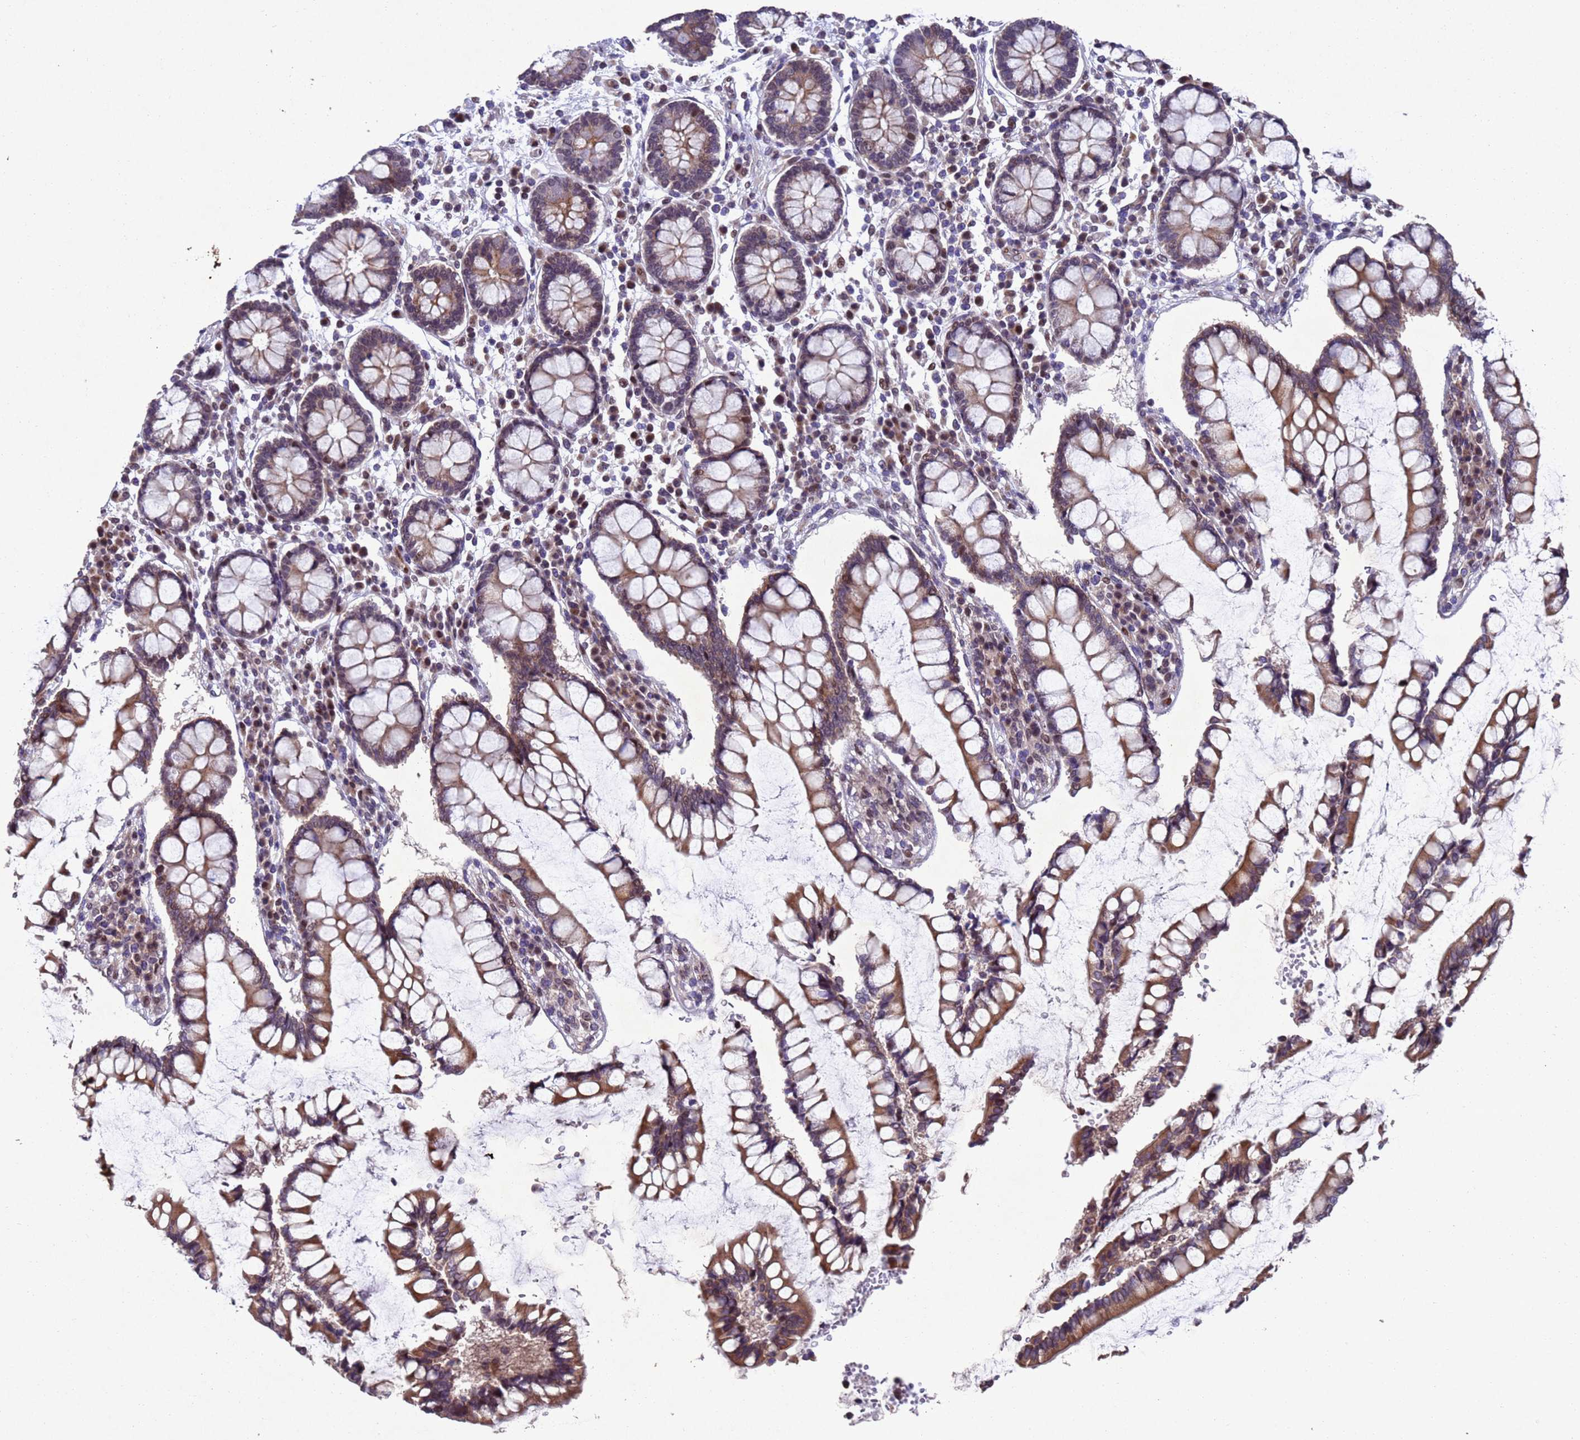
{"staining": {"intensity": "weak", "quantity": ">75%", "location": "cytoplasmic/membranous"}, "tissue": "colon", "cell_type": "Endothelial cells", "image_type": "normal", "snomed": [{"axis": "morphology", "description": "Normal tissue, NOS"}, {"axis": "topography", "description": "Colon"}], "caption": "A histopathology image of human colon stained for a protein shows weak cytoplasmic/membranous brown staining in endothelial cells. The staining is performed using DAB (3,3'-diaminobenzidine) brown chromogen to label protein expression. The nuclei are counter-stained blue using hematoxylin.", "gene": "TBK1", "patient": {"sex": "female", "age": 79}}